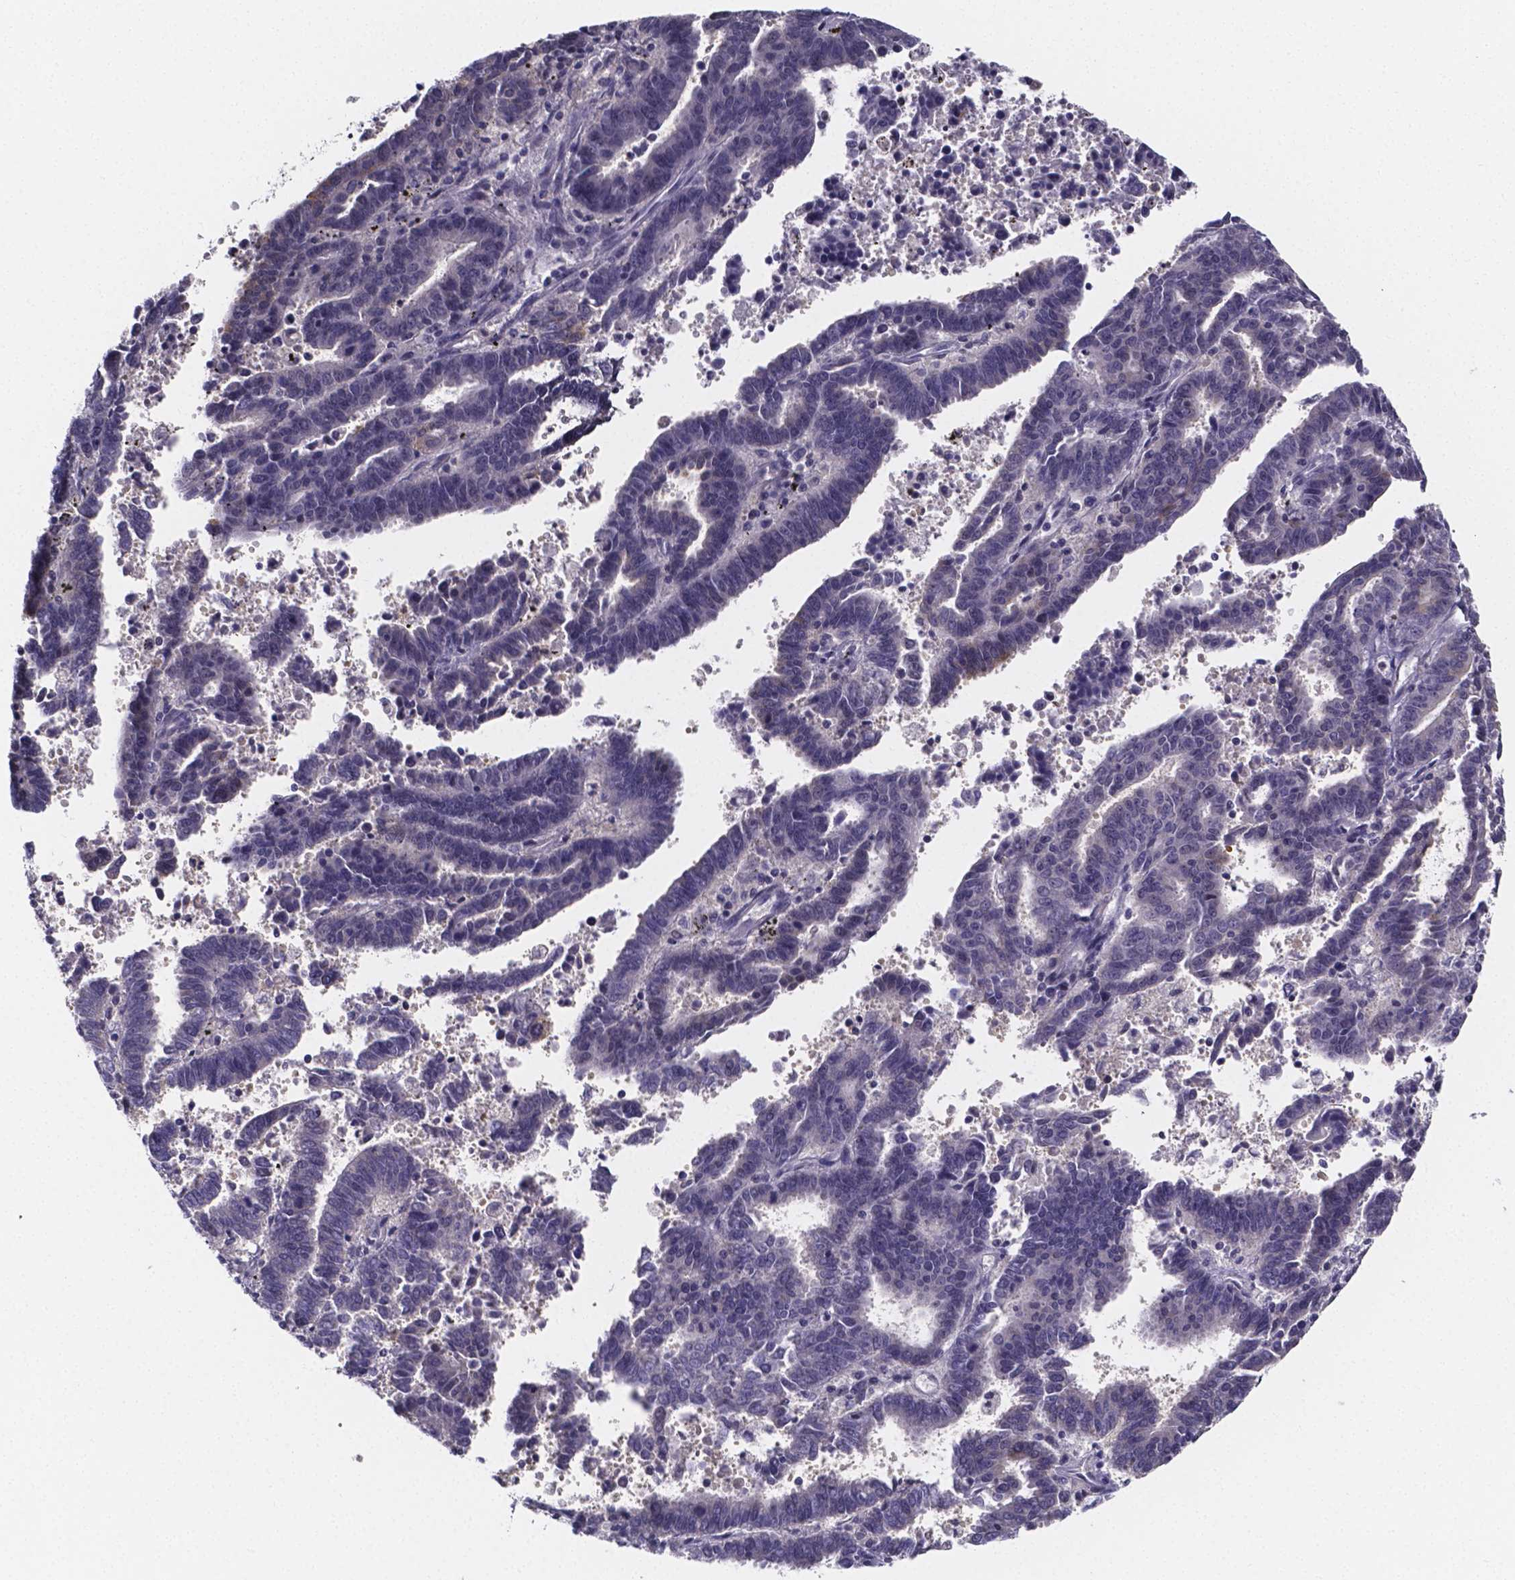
{"staining": {"intensity": "negative", "quantity": "none", "location": "none"}, "tissue": "endometrial cancer", "cell_type": "Tumor cells", "image_type": "cancer", "snomed": [{"axis": "morphology", "description": "Adenocarcinoma, NOS"}, {"axis": "topography", "description": "Uterus"}], "caption": "The photomicrograph reveals no staining of tumor cells in adenocarcinoma (endometrial).", "gene": "IZUMO1", "patient": {"sex": "female", "age": 83}}